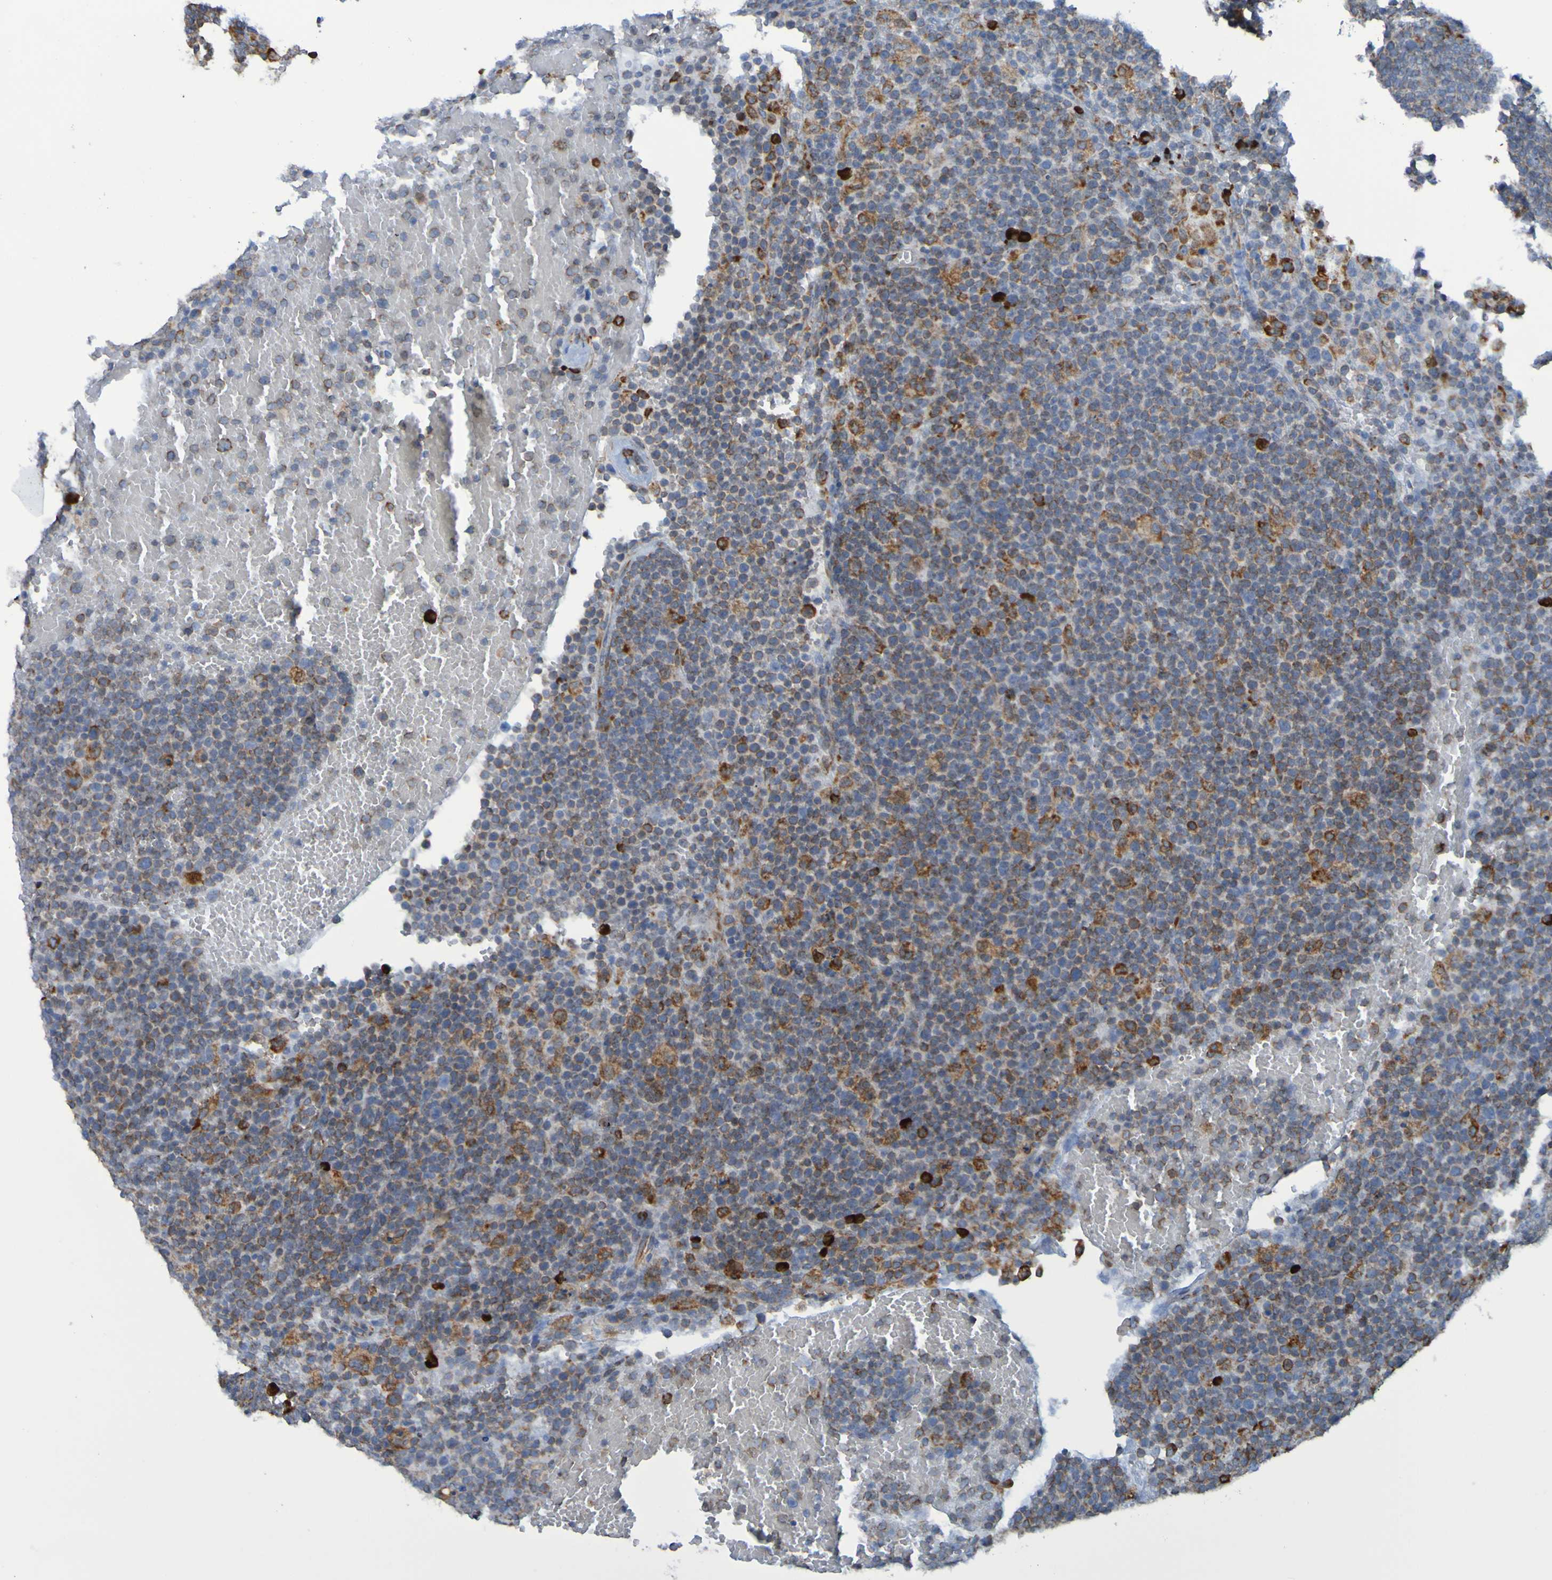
{"staining": {"intensity": "weak", "quantity": "<25%", "location": "cytoplasmic/membranous"}, "tissue": "lymphoma", "cell_type": "Tumor cells", "image_type": "cancer", "snomed": [{"axis": "morphology", "description": "Malignant lymphoma, non-Hodgkin's type, High grade"}, {"axis": "topography", "description": "Lymph node"}], "caption": "The histopathology image reveals no staining of tumor cells in high-grade malignant lymphoma, non-Hodgkin's type.", "gene": "SSR1", "patient": {"sex": "male", "age": 61}}